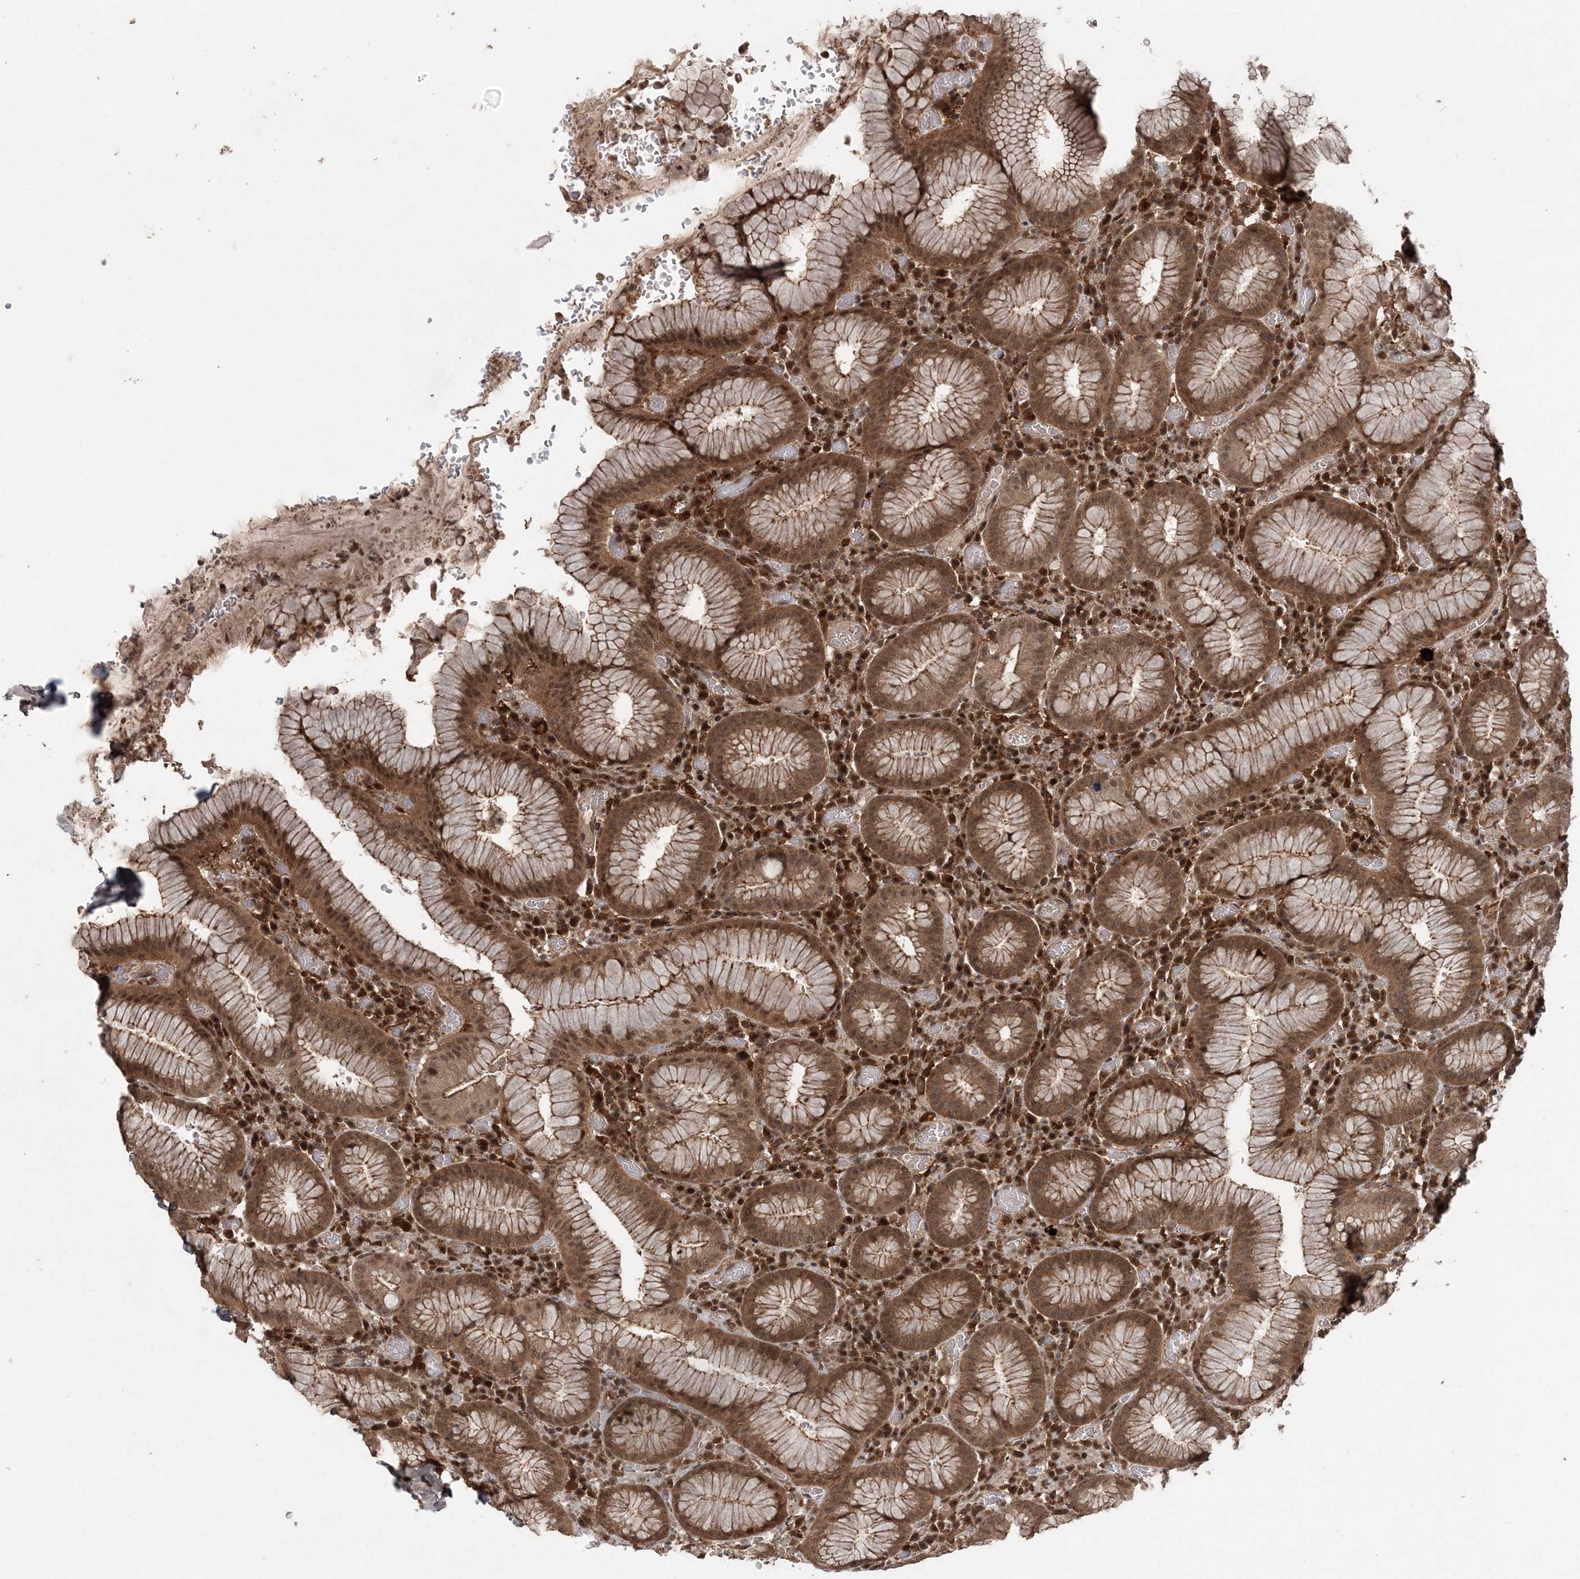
{"staining": {"intensity": "strong", "quantity": ">75%", "location": "cytoplasmic/membranous,nuclear"}, "tissue": "stomach", "cell_type": "Glandular cells", "image_type": "normal", "snomed": [{"axis": "morphology", "description": "Normal tissue, NOS"}, {"axis": "topography", "description": "Stomach"}], "caption": "About >75% of glandular cells in benign human stomach display strong cytoplasmic/membranous,nuclear protein expression as visualized by brown immunohistochemical staining.", "gene": "LACC1", "patient": {"sex": "male", "age": 55}}